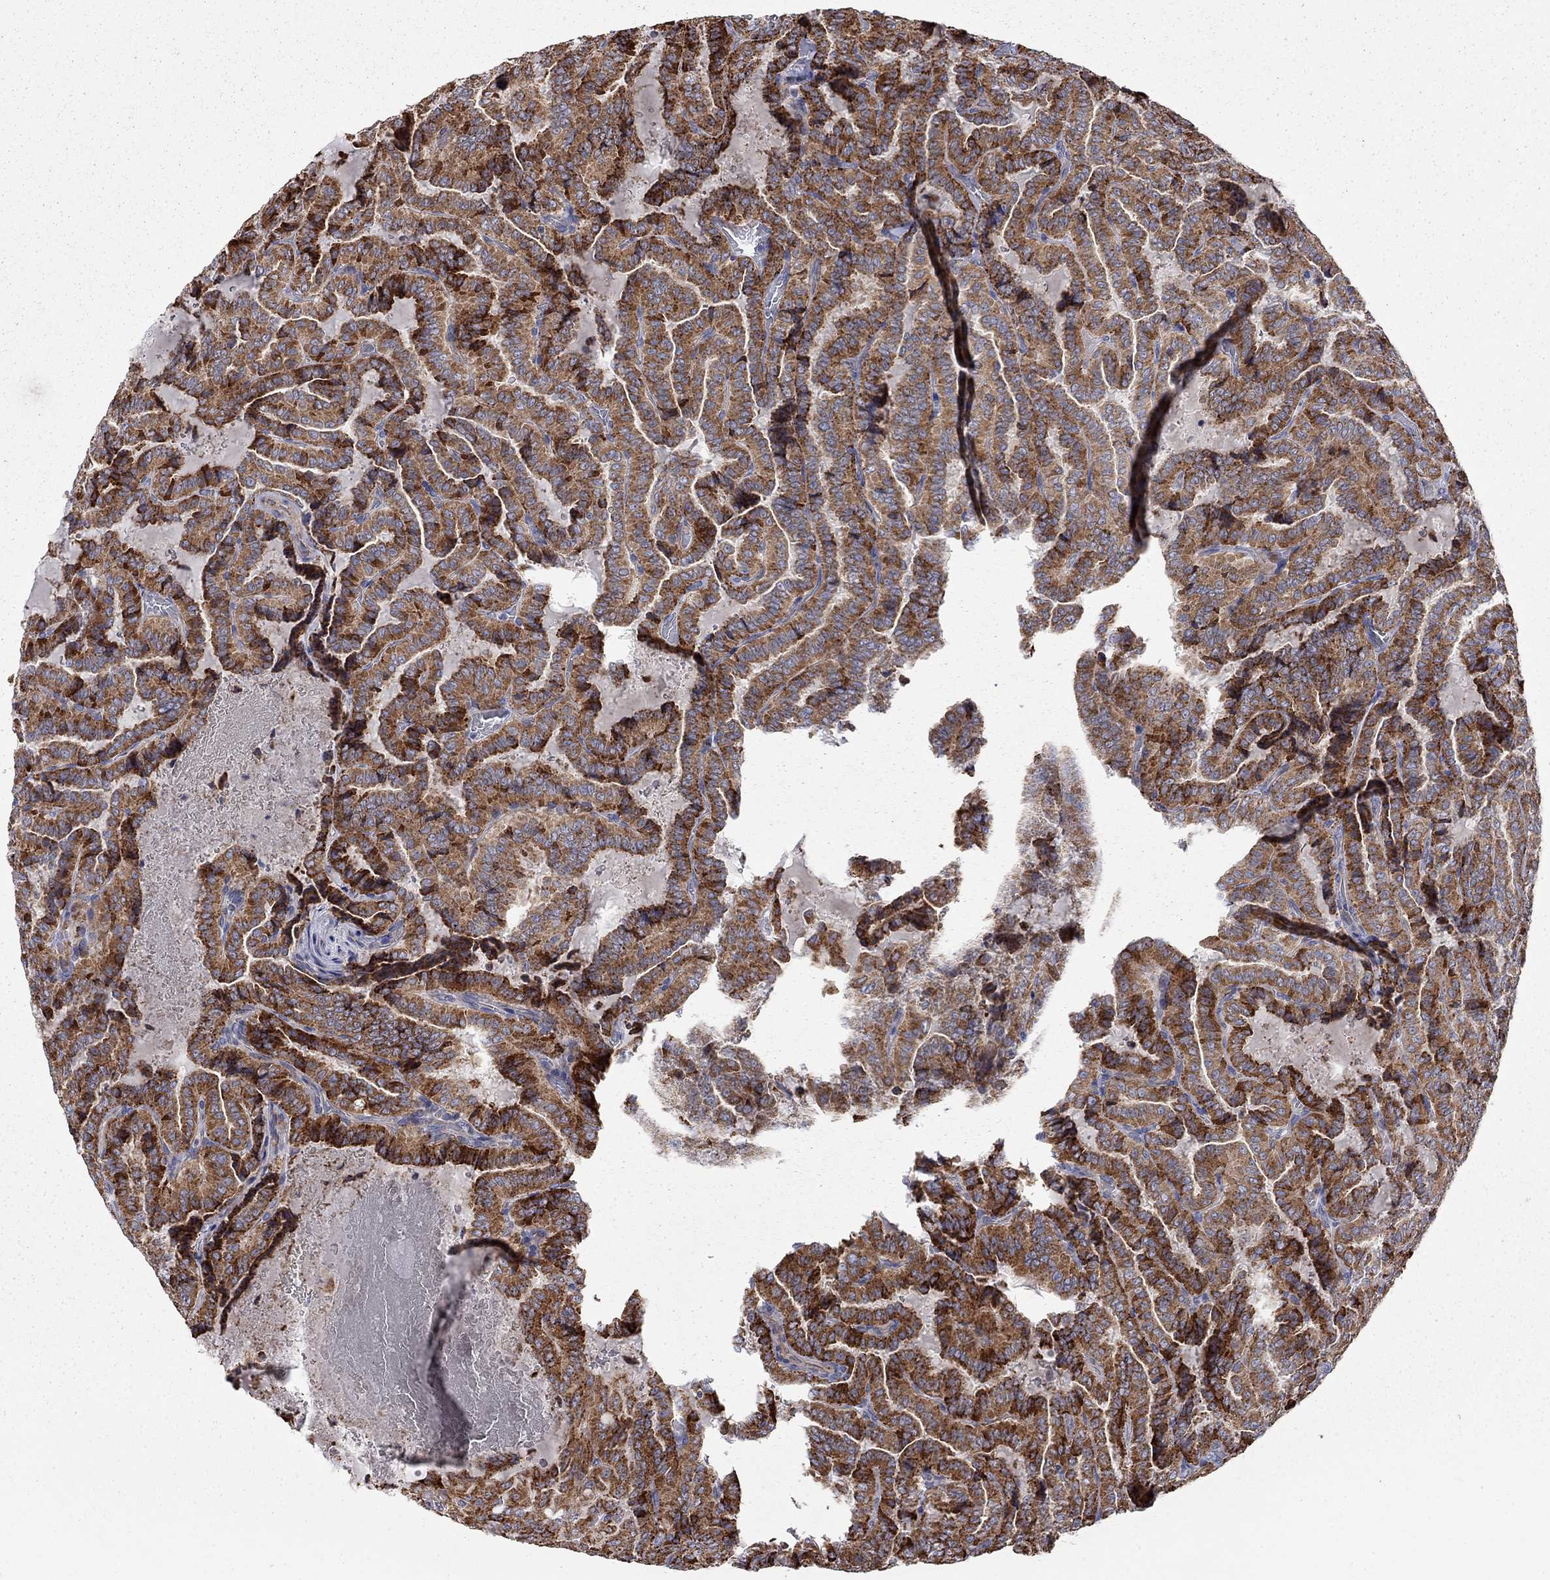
{"staining": {"intensity": "strong", "quantity": ">75%", "location": "cytoplasmic/membranous"}, "tissue": "thyroid cancer", "cell_type": "Tumor cells", "image_type": "cancer", "snomed": [{"axis": "morphology", "description": "Papillary adenocarcinoma, NOS"}, {"axis": "topography", "description": "Thyroid gland"}], "caption": "Protein staining by IHC shows strong cytoplasmic/membranous expression in about >75% of tumor cells in papillary adenocarcinoma (thyroid). The protein is shown in brown color, while the nuclei are stained blue.", "gene": "KANSL1L", "patient": {"sex": "female", "age": 39}}